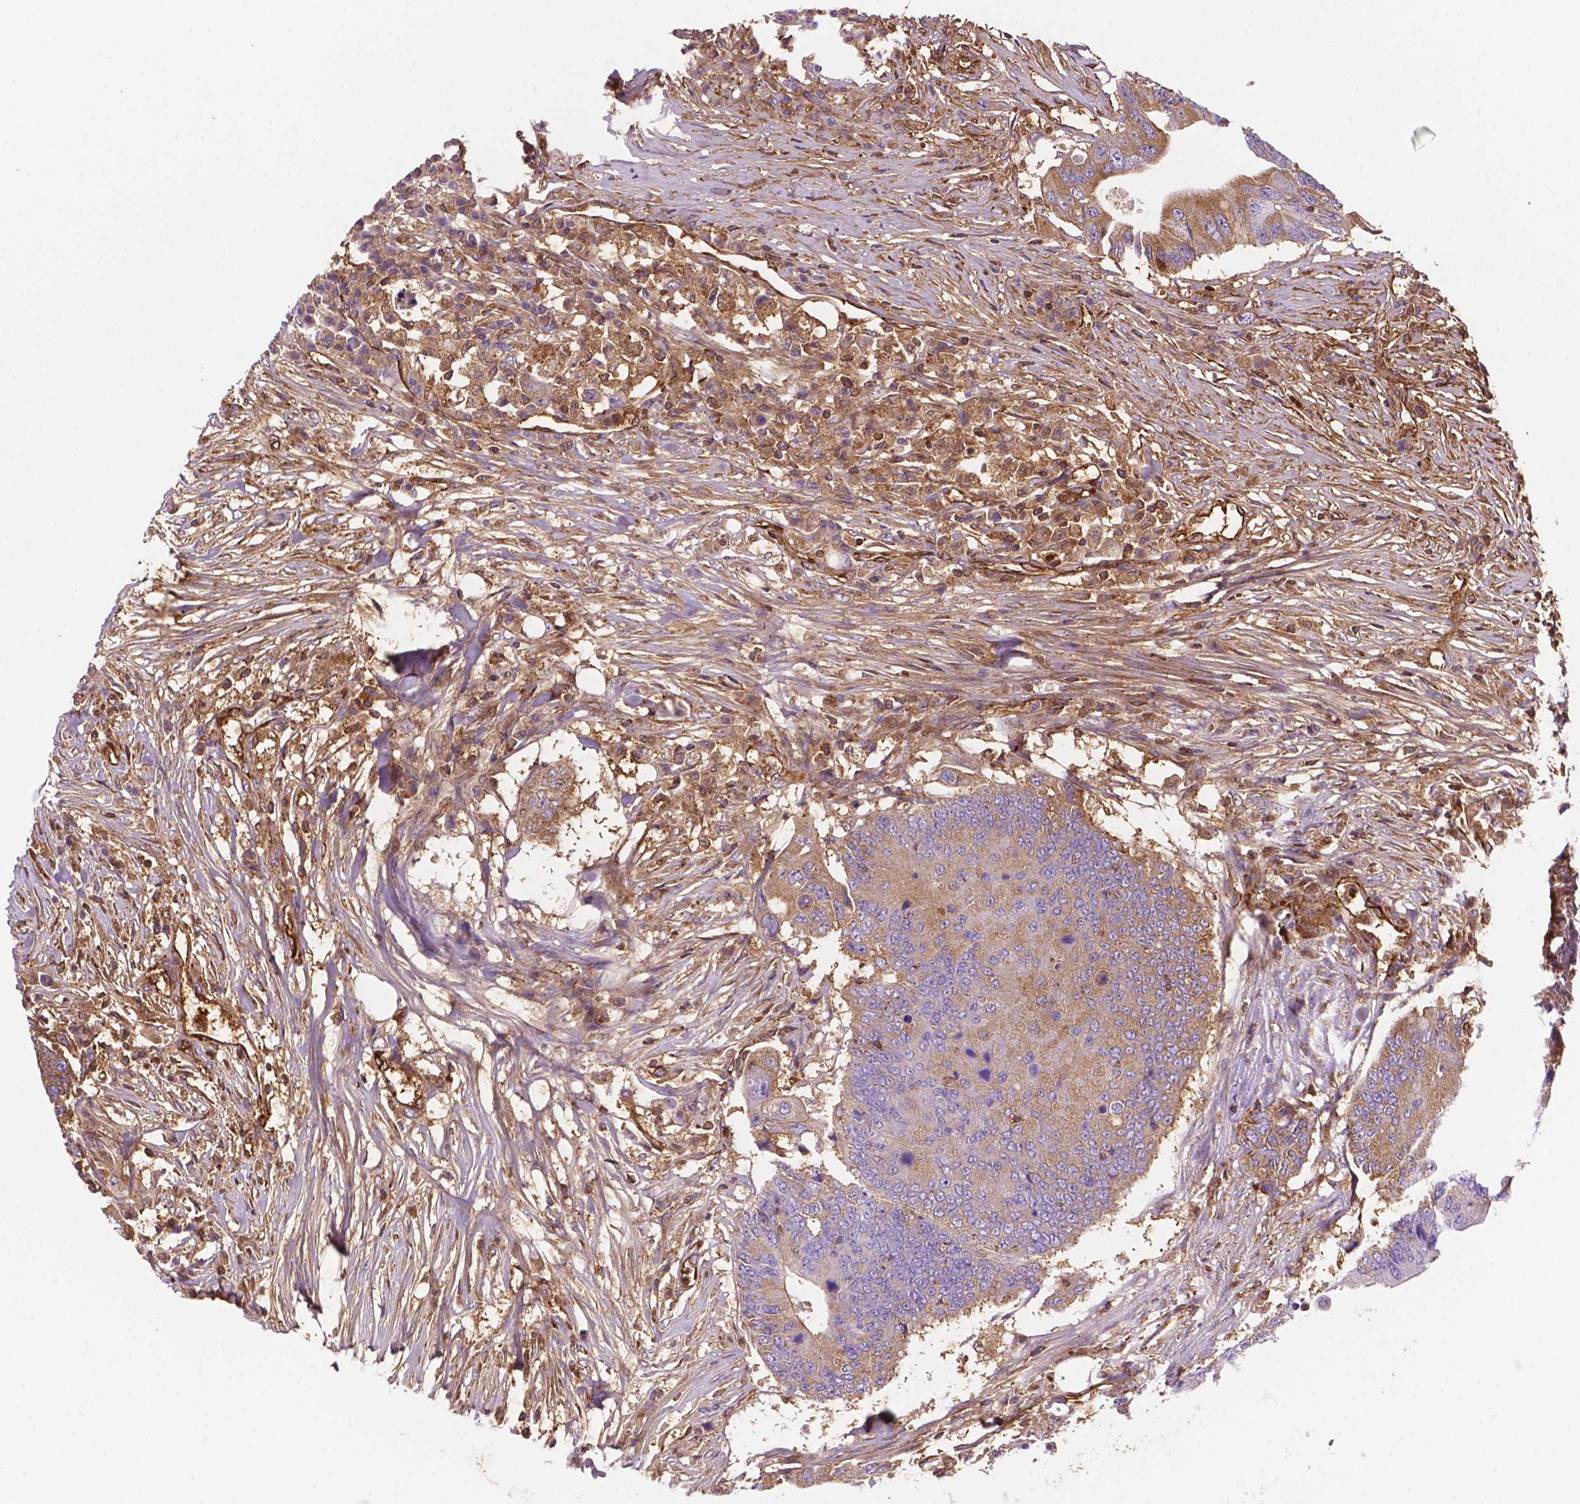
{"staining": {"intensity": "moderate", "quantity": "<25%", "location": "cytoplasmic/membranous"}, "tissue": "colorectal cancer", "cell_type": "Tumor cells", "image_type": "cancer", "snomed": [{"axis": "morphology", "description": "Adenocarcinoma, NOS"}, {"axis": "topography", "description": "Colon"}], "caption": "Immunohistochemical staining of colorectal cancer (adenocarcinoma) displays low levels of moderate cytoplasmic/membranous protein staining in approximately <25% of tumor cells.", "gene": "DCN", "patient": {"sex": "male", "age": 71}}